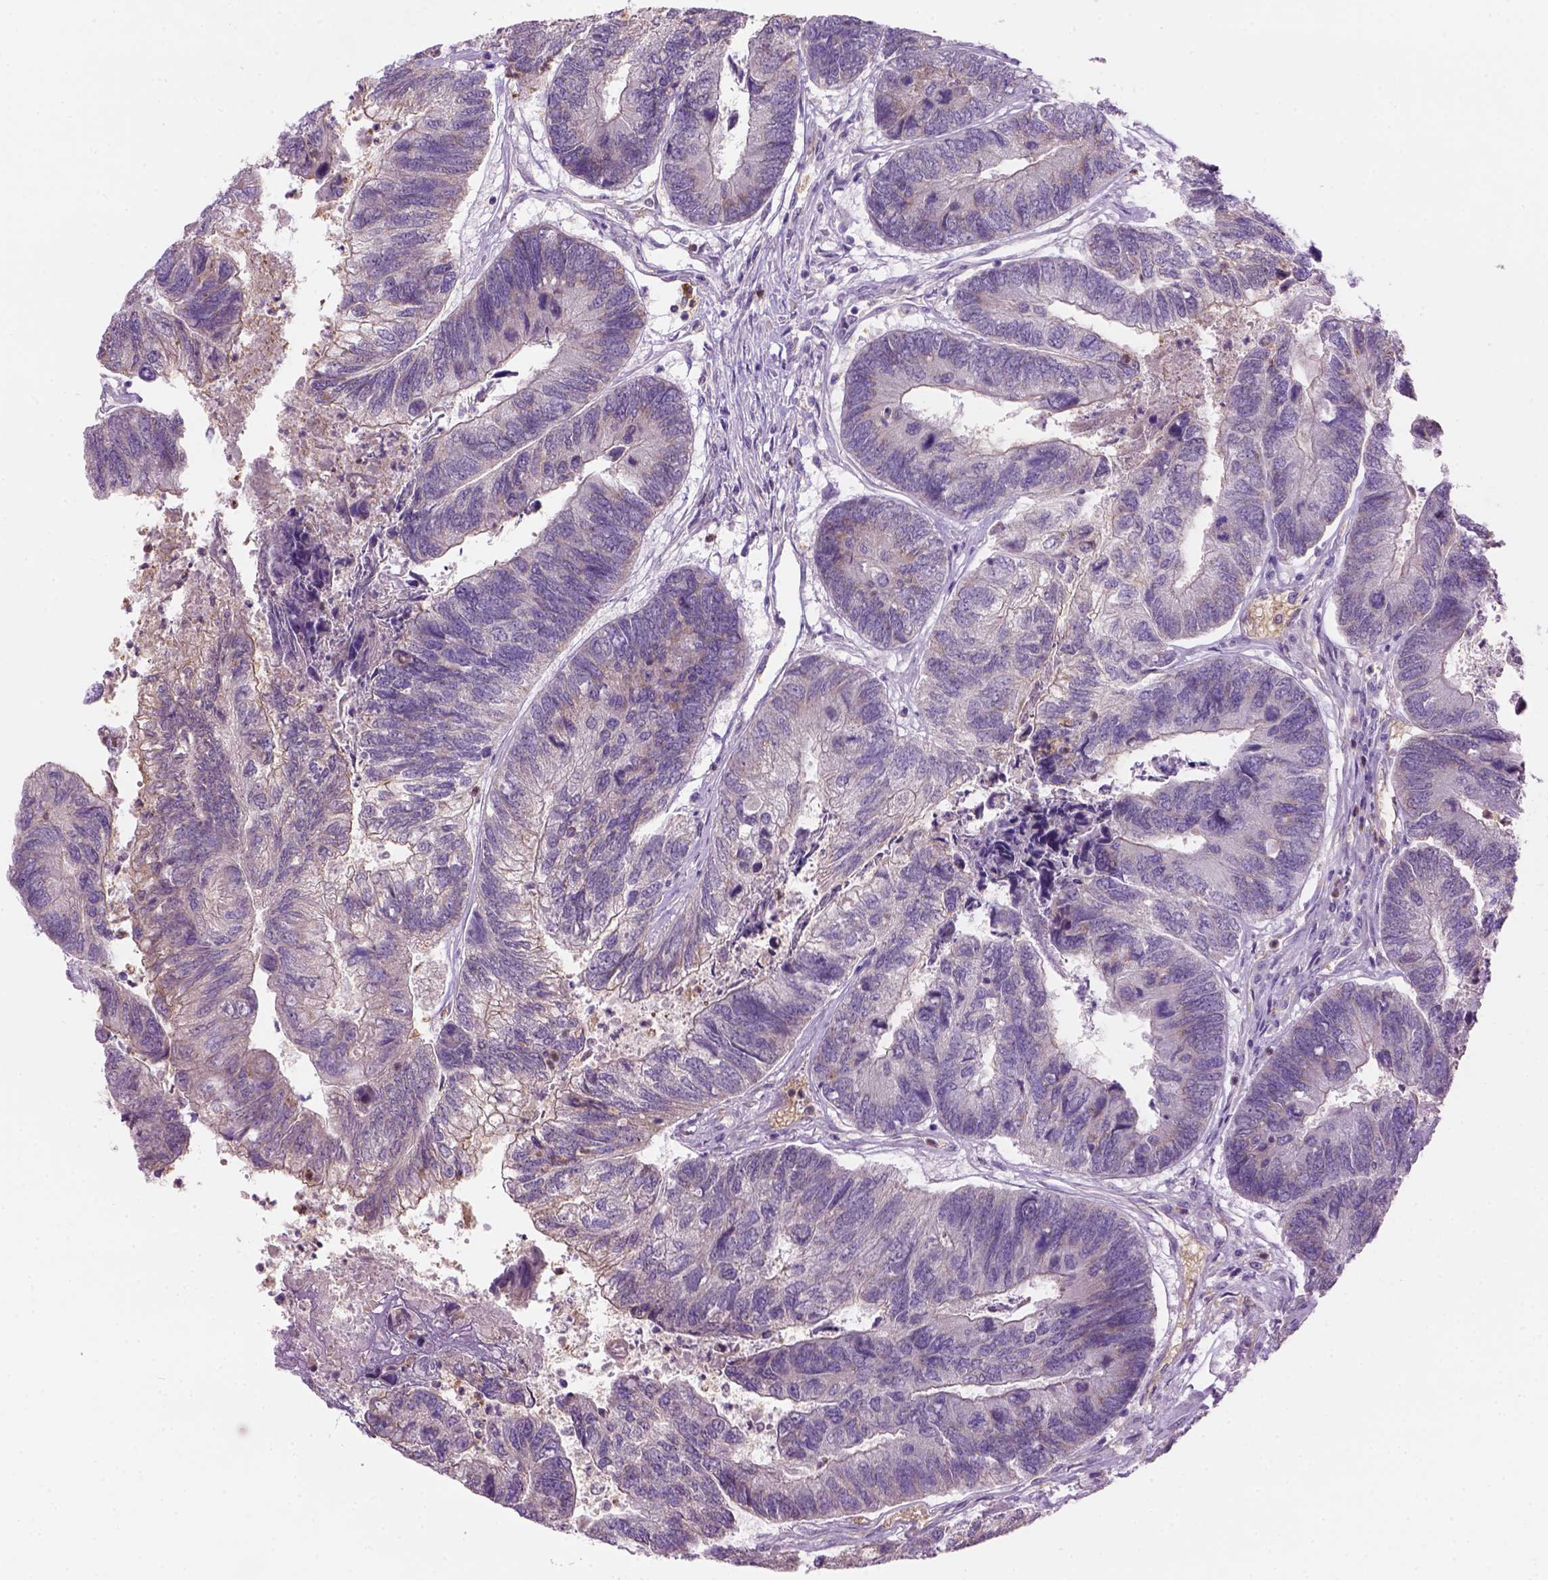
{"staining": {"intensity": "negative", "quantity": "none", "location": "none"}, "tissue": "colorectal cancer", "cell_type": "Tumor cells", "image_type": "cancer", "snomed": [{"axis": "morphology", "description": "Adenocarcinoma, NOS"}, {"axis": "topography", "description": "Colon"}], "caption": "Image shows no significant protein staining in tumor cells of colorectal cancer (adenocarcinoma). (DAB immunohistochemistry (IHC) visualized using brightfield microscopy, high magnification).", "gene": "CD84", "patient": {"sex": "female", "age": 67}}